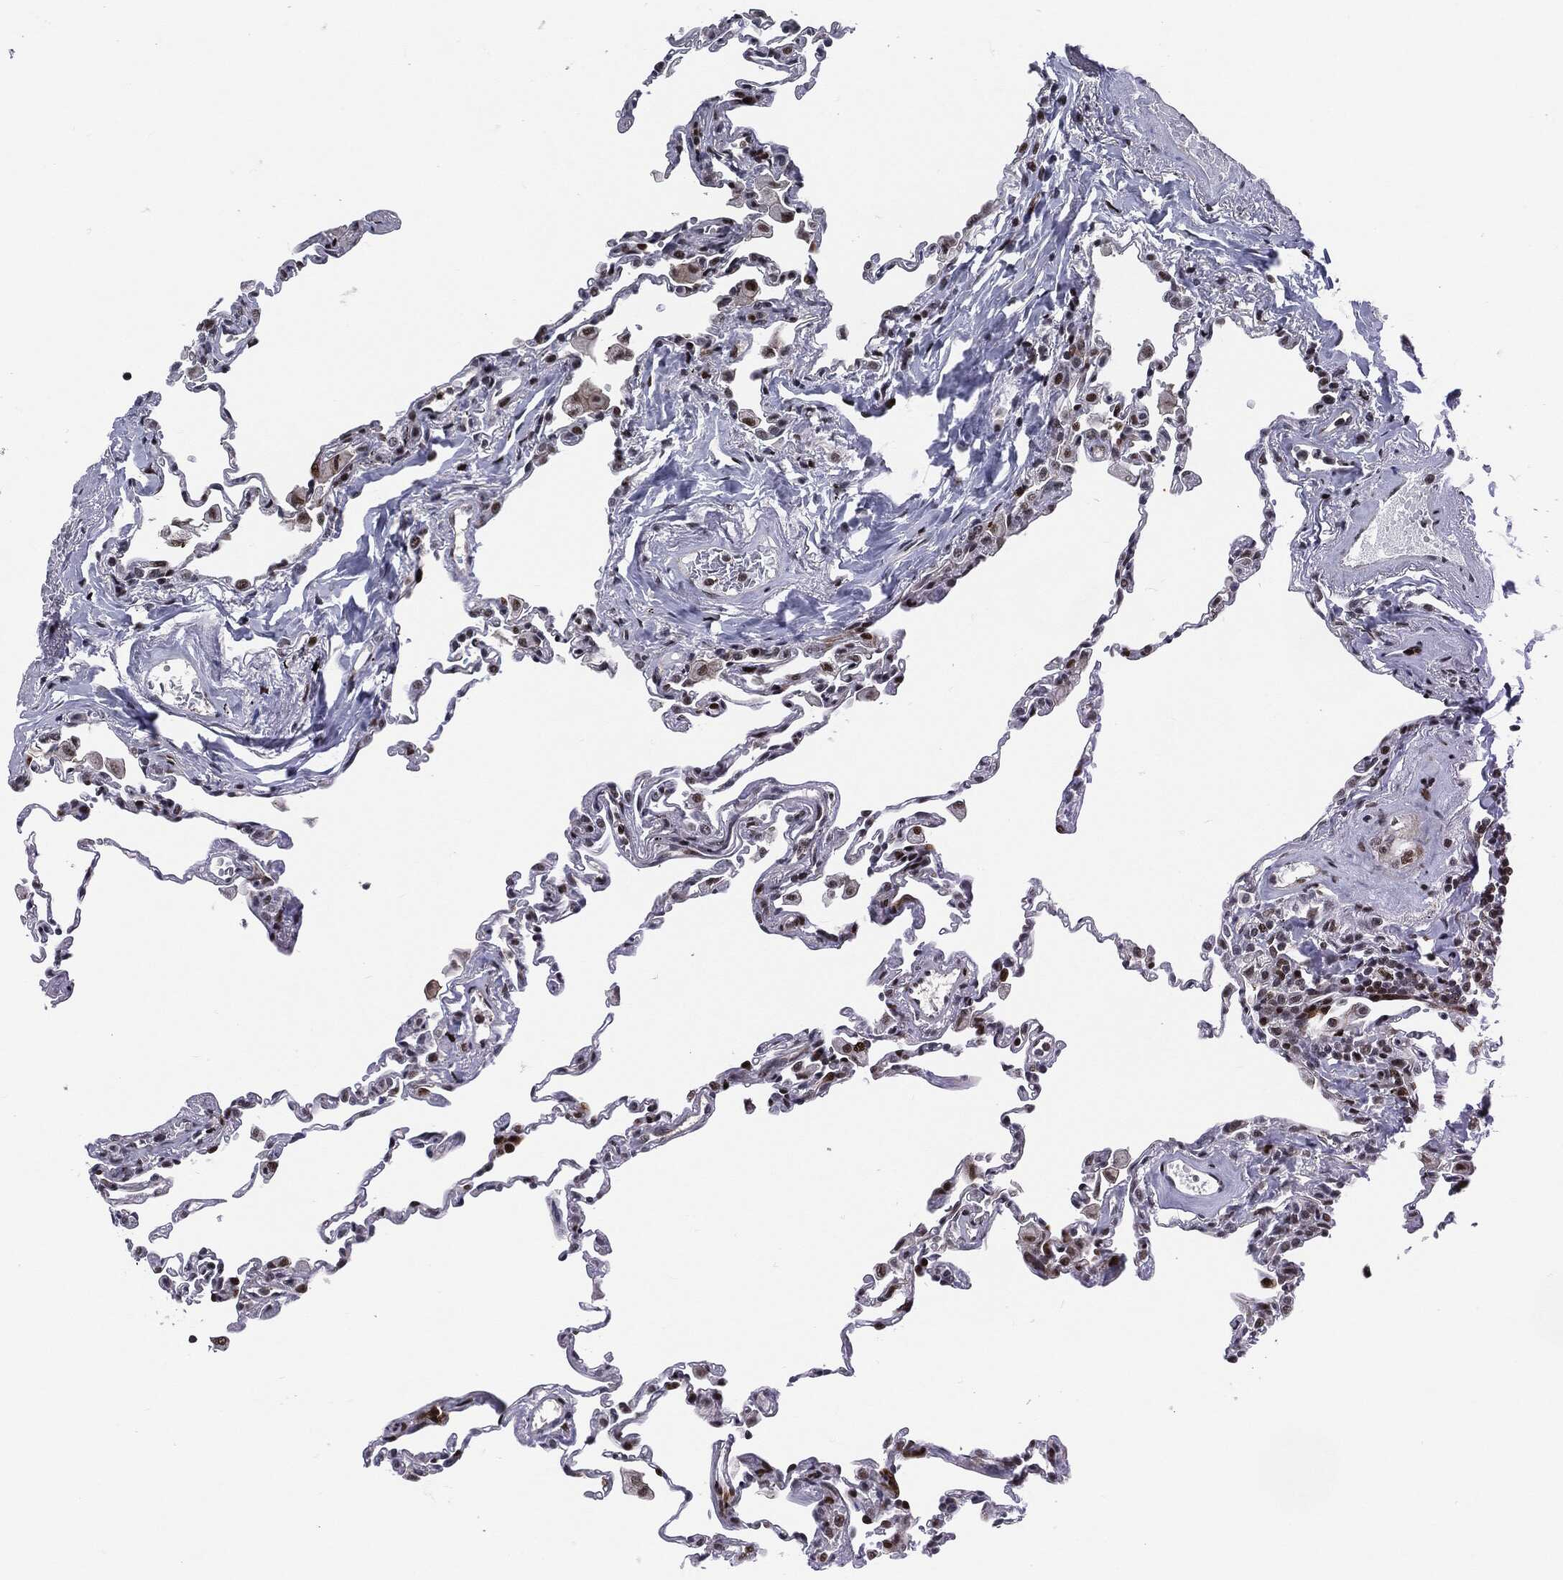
{"staining": {"intensity": "strong", "quantity": "<25%", "location": "nuclear"}, "tissue": "lung", "cell_type": "Alveolar cells", "image_type": "normal", "snomed": [{"axis": "morphology", "description": "Normal tissue, NOS"}, {"axis": "topography", "description": "Lung"}], "caption": "Immunohistochemical staining of benign human lung shows medium levels of strong nuclear staining in about <25% of alveolar cells. The protein is shown in brown color, while the nuclei are stained blue.", "gene": "AKT2", "patient": {"sex": "female", "age": 57}}